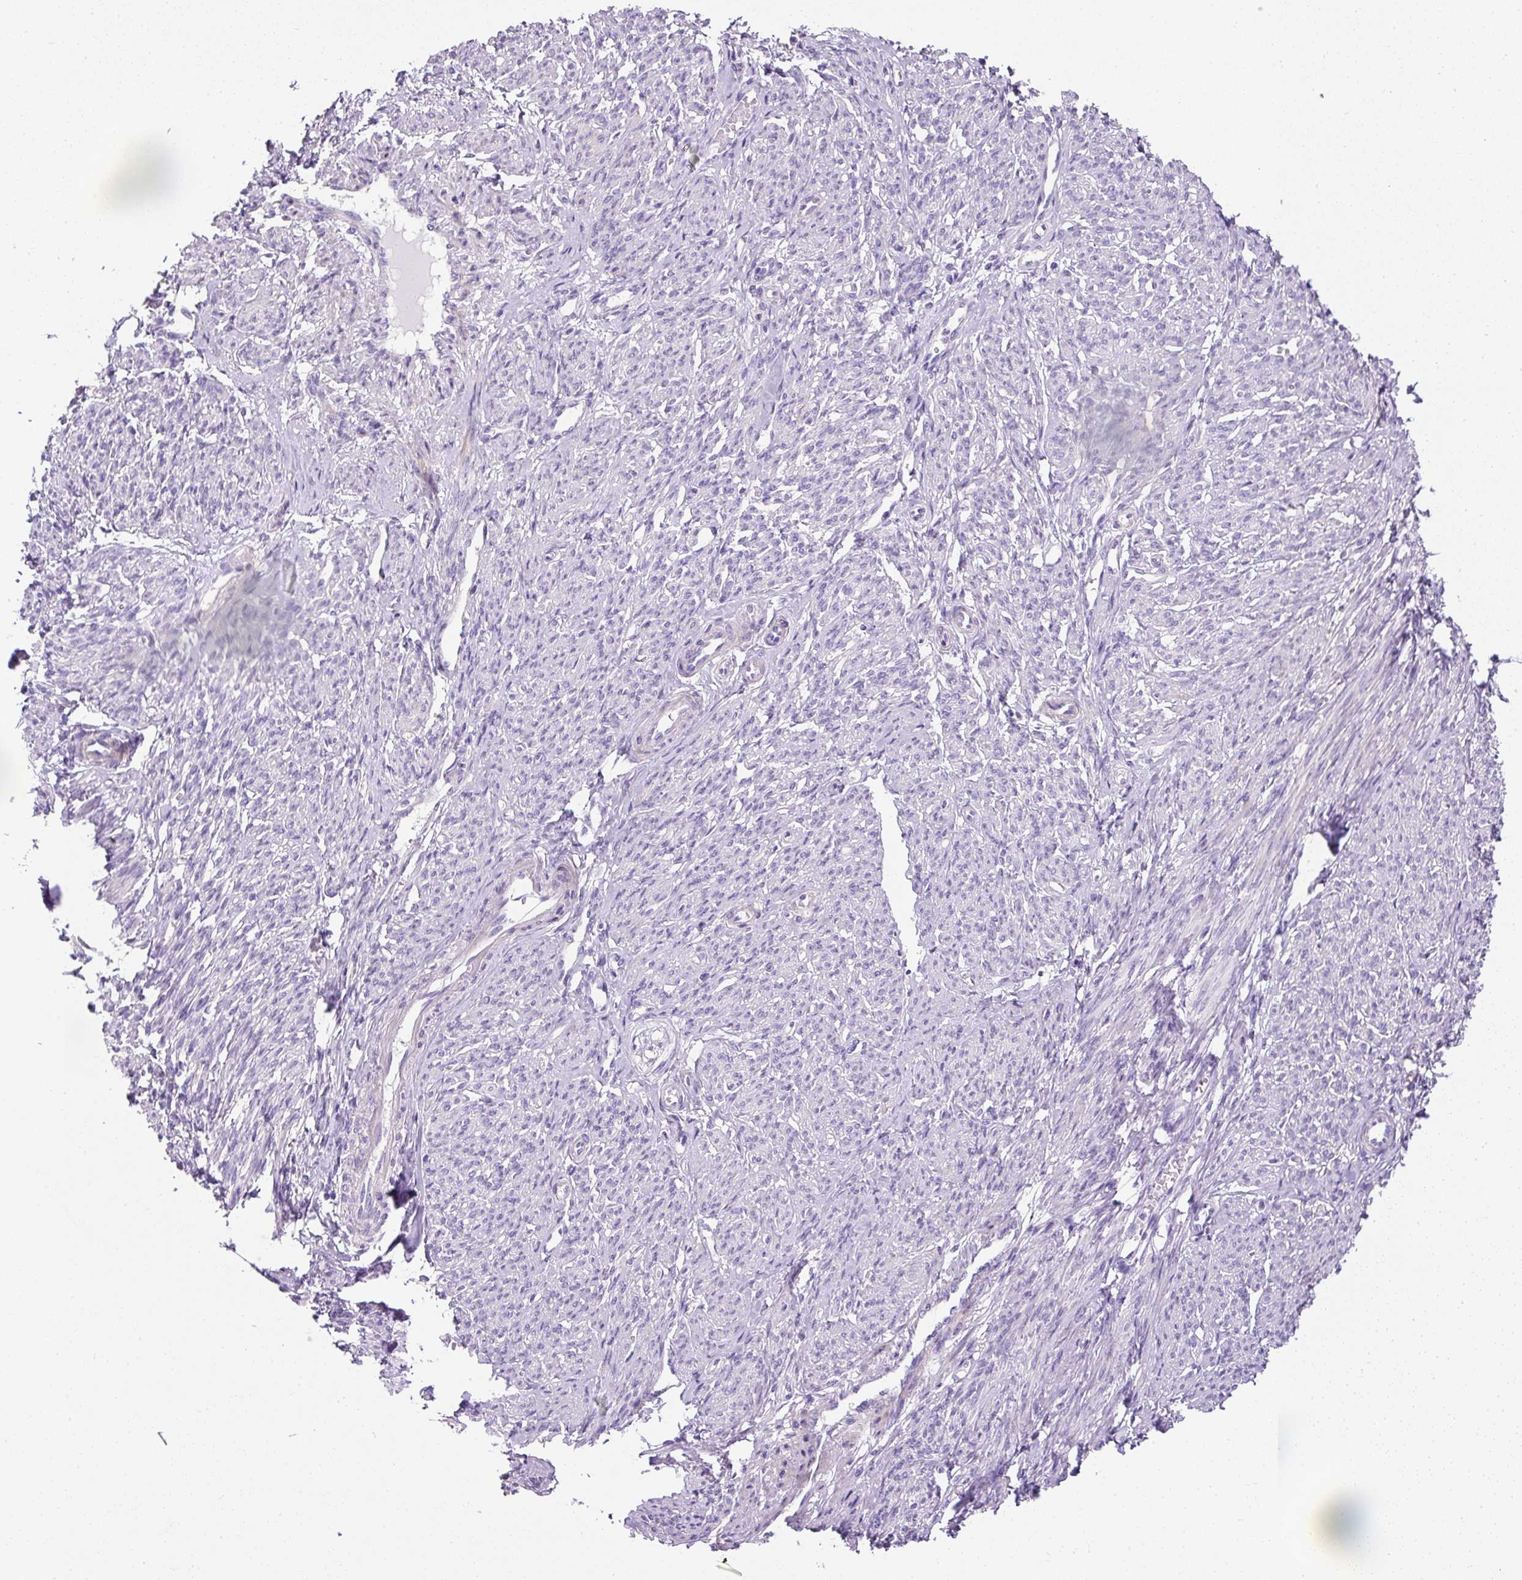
{"staining": {"intensity": "negative", "quantity": "none", "location": "none"}, "tissue": "smooth muscle", "cell_type": "Smooth muscle cells", "image_type": "normal", "snomed": [{"axis": "morphology", "description": "Normal tissue, NOS"}, {"axis": "topography", "description": "Smooth muscle"}], "caption": "This is an immunohistochemistry (IHC) image of benign smooth muscle. There is no expression in smooth muscle cells.", "gene": "C2CD4C", "patient": {"sex": "female", "age": 65}}